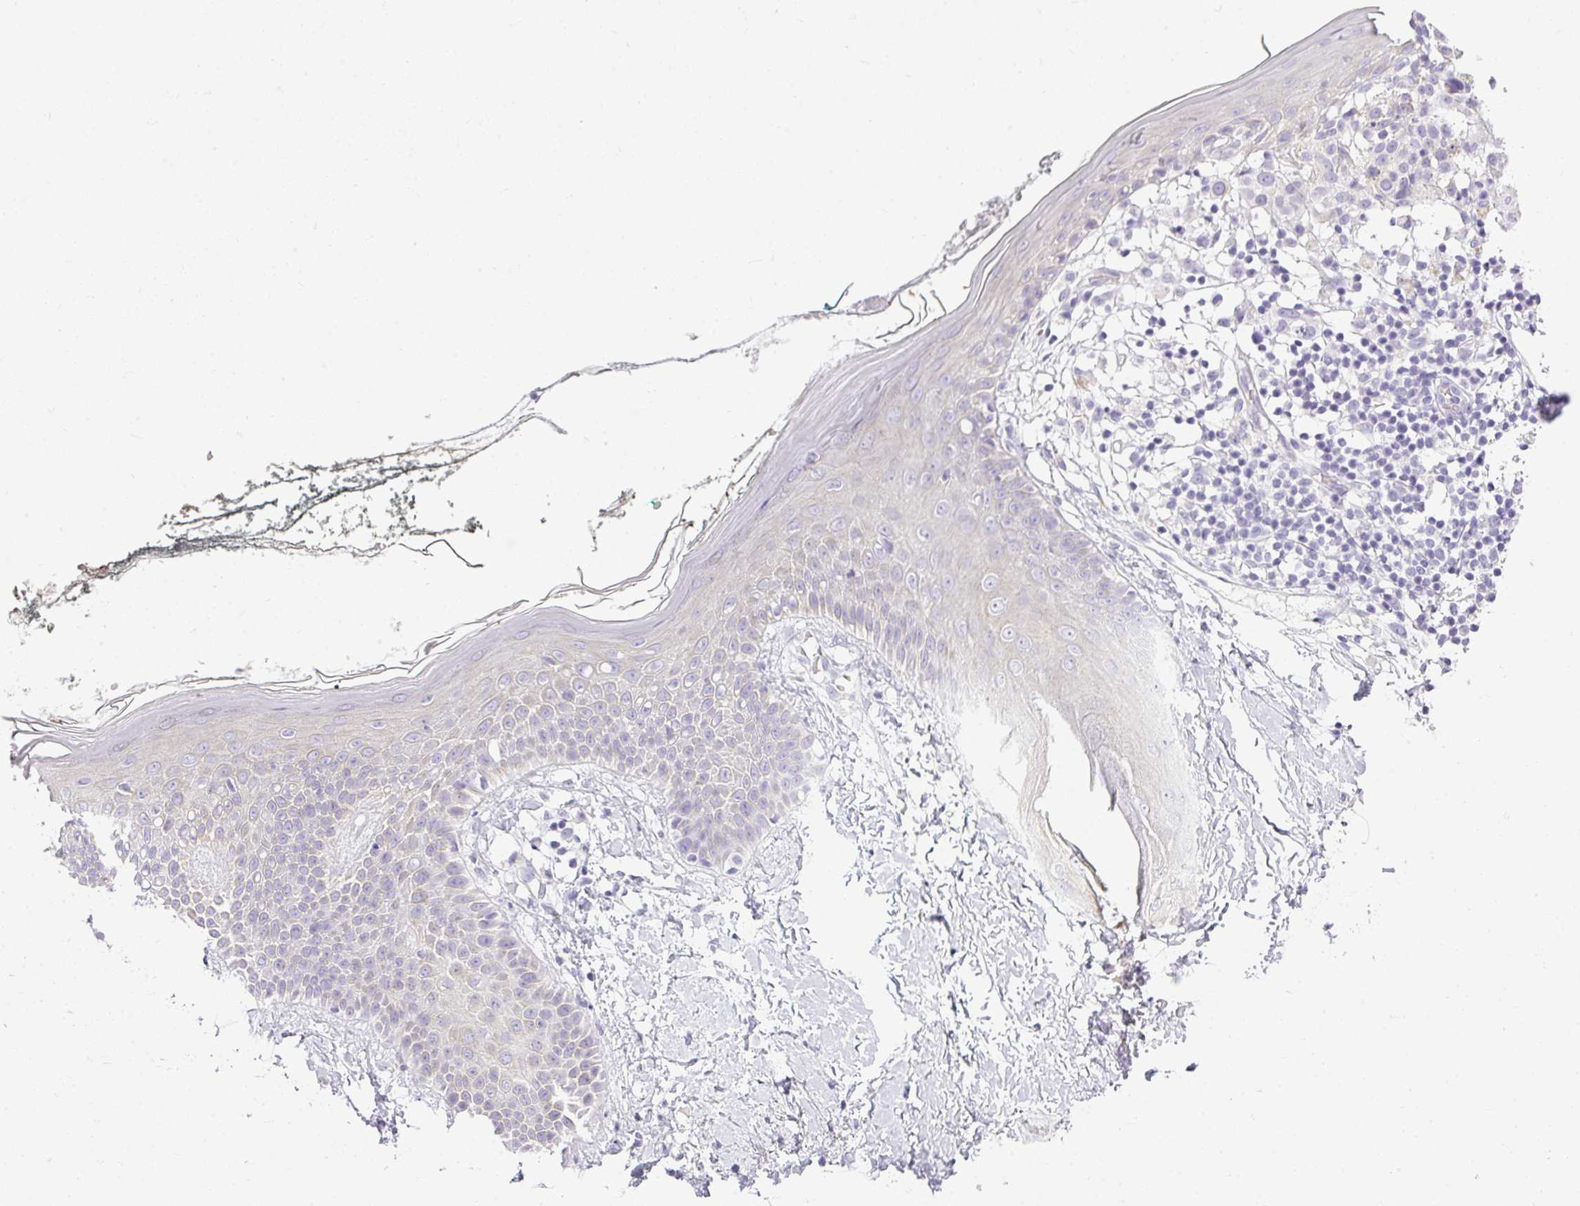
{"staining": {"intensity": "negative", "quantity": "none", "location": "none"}, "tissue": "skin", "cell_type": "Fibroblasts", "image_type": "normal", "snomed": [{"axis": "morphology", "description": "Normal tissue, NOS"}, {"axis": "topography", "description": "Skin"}], "caption": "The photomicrograph displays no significant expression in fibroblasts of skin.", "gene": "PLPPR3", "patient": {"sex": "female", "age": 34}}